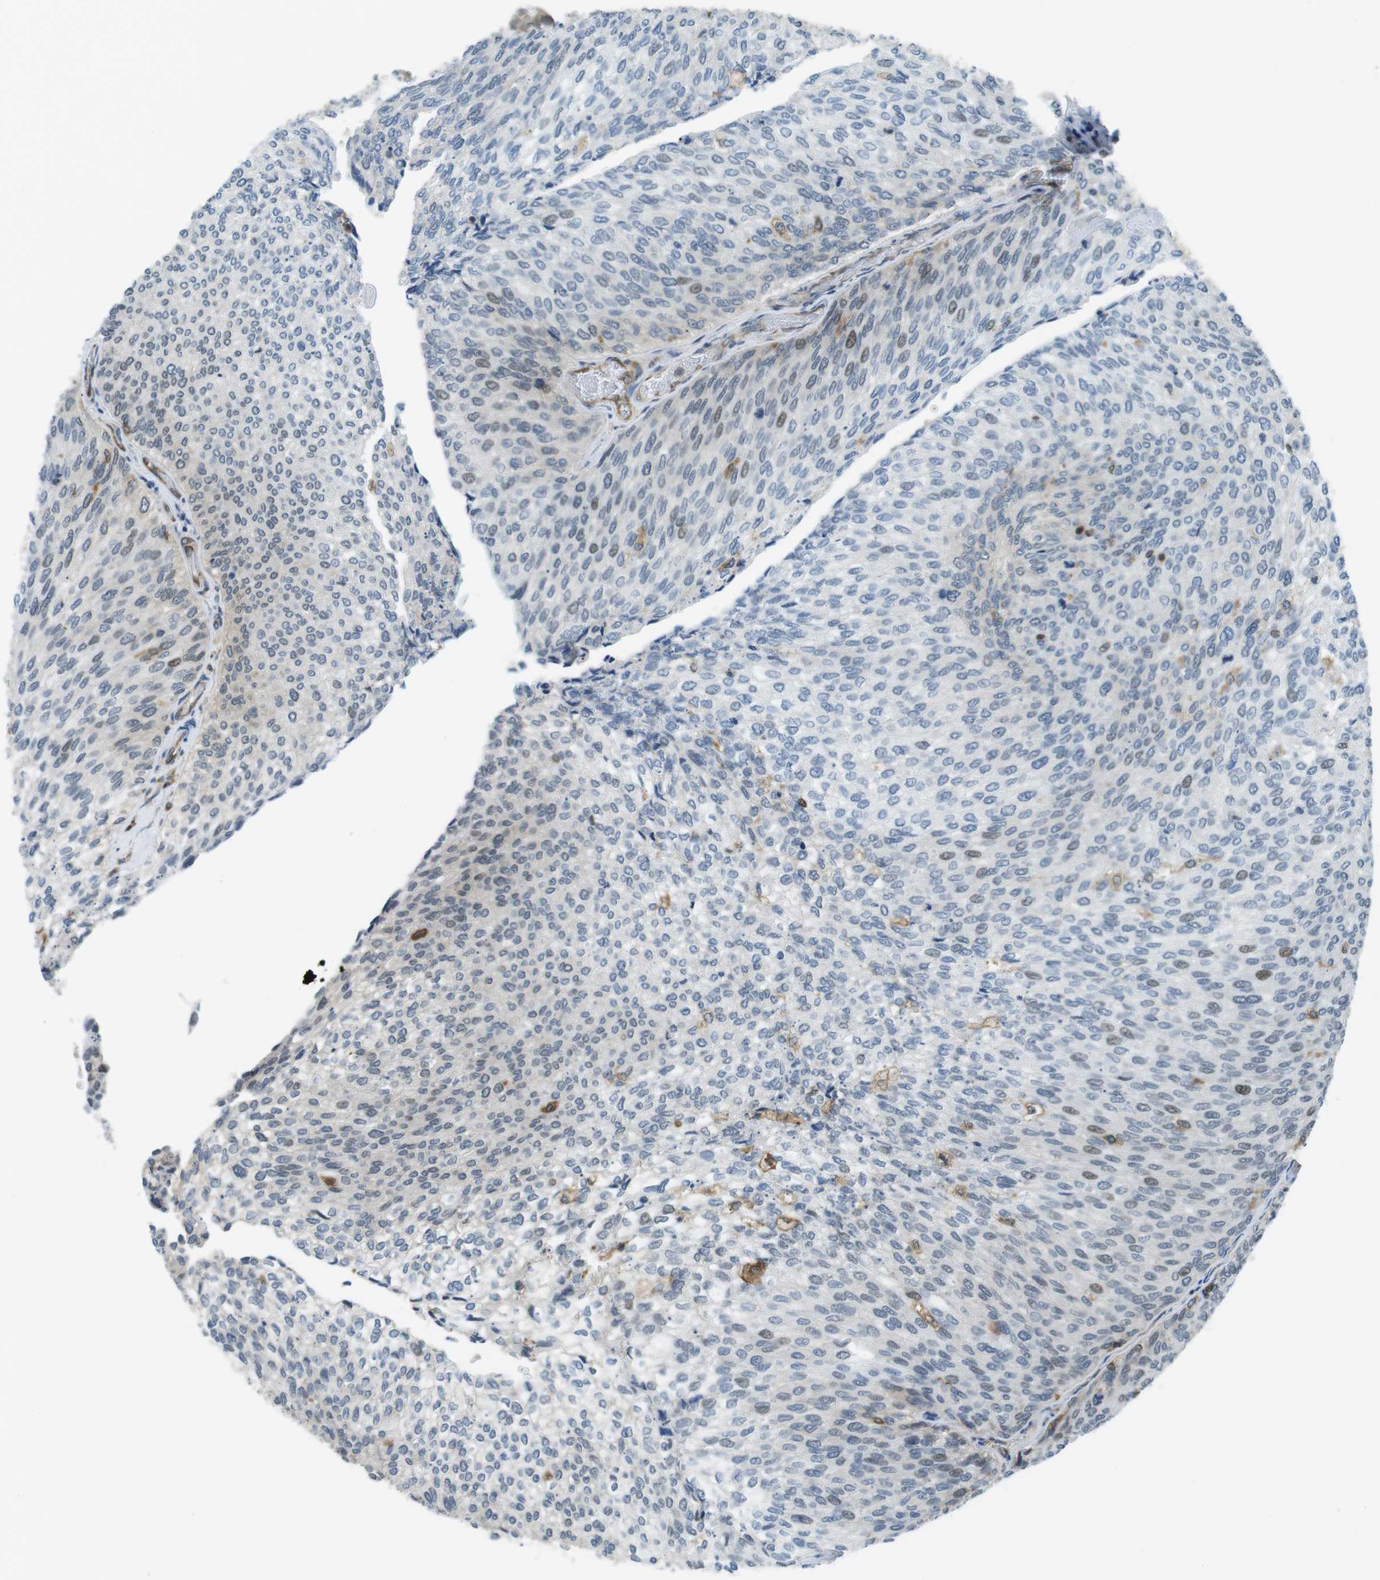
{"staining": {"intensity": "weak", "quantity": "<25%", "location": "nuclear"}, "tissue": "urothelial cancer", "cell_type": "Tumor cells", "image_type": "cancer", "snomed": [{"axis": "morphology", "description": "Urothelial carcinoma, Low grade"}, {"axis": "topography", "description": "Urinary bladder"}], "caption": "Immunohistochemistry (IHC) image of neoplastic tissue: low-grade urothelial carcinoma stained with DAB displays no significant protein staining in tumor cells.", "gene": "STK10", "patient": {"sex": "female", "age": 79}}